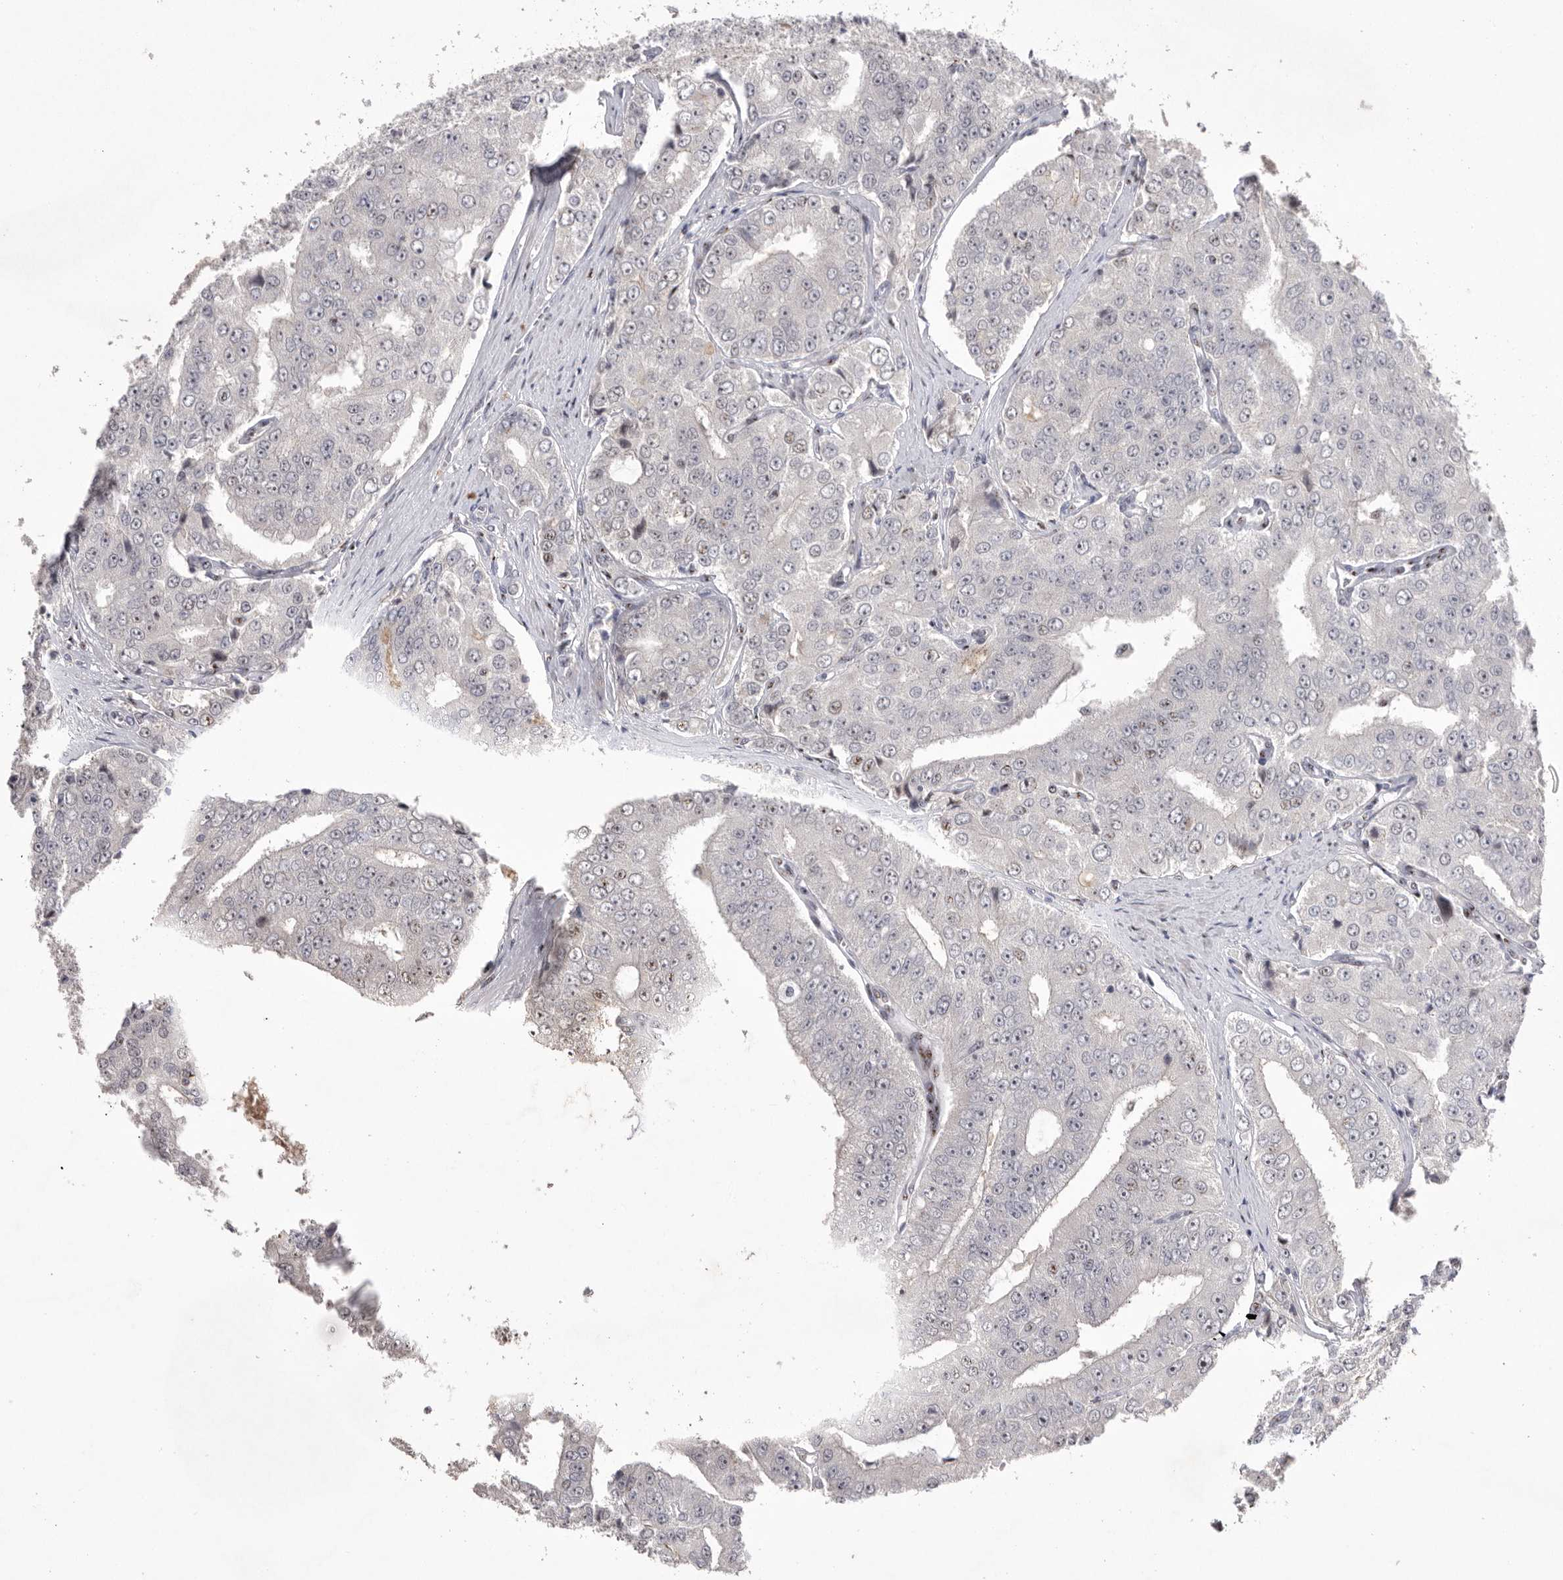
{"staining": {"intensity": "negative", "quantity": "none", "location": "none"}, "tissue": "prostate cancer", "cell_type": "Tumor cells", "image_type": "cancer", "snomed": [{"axis": "morphology", "description": "Adenocarcinoma, High grade"}, {"axis": "topography", "description": "Prostate"}], "caption": "Prostate cancer was stained to show a protein in brown. There is no significant positivity in tumor cells.", "gene": "HUS1", "patient": {"sex": "male", "age": 58}}